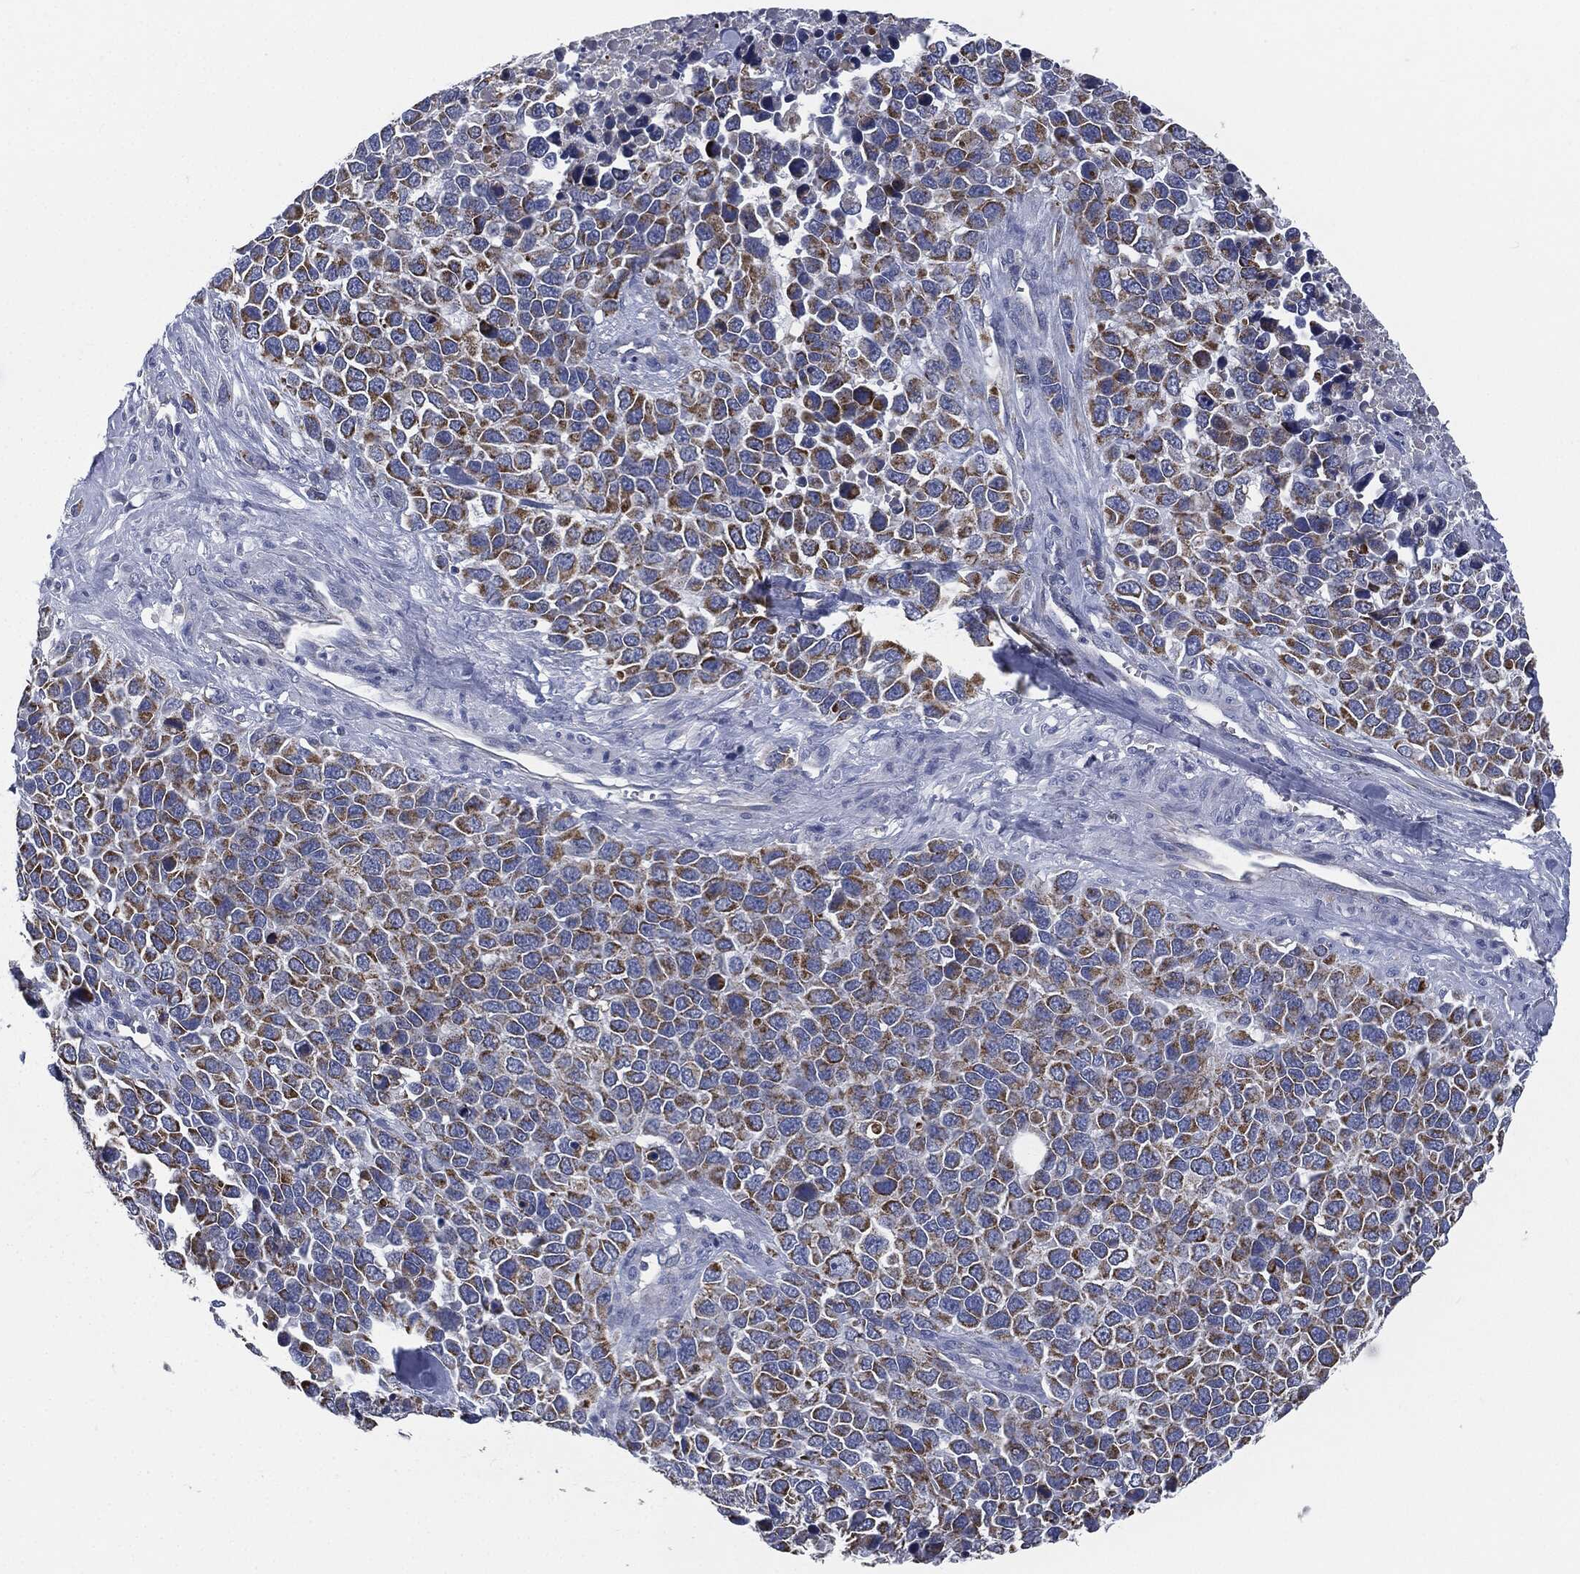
{"staining": {"intensity": "moderate", "quantity": "25%-75%", "location": "cytoplasmic/membranous"}, "tissue": "melanoma", "cell_type": "Tumor cells", "image_type": "cancer", "snomed": [{"axis": "morphology", "description": "Malignant melanoma, Metastatic site"}, {"axis": "topography", "description": "Skin"}], "caption": "A high-resolution photomicrograph shows IHC staining of melanoma, which reveals moderate cytoplasmic/membranous expression in approximately 25%-75% of tumor cells. (brown staining indicates protein expression, while blue staining denotes nuclei).", "gene": "SIGLEC9", "patient": {"sex": "male", "age": 84}}